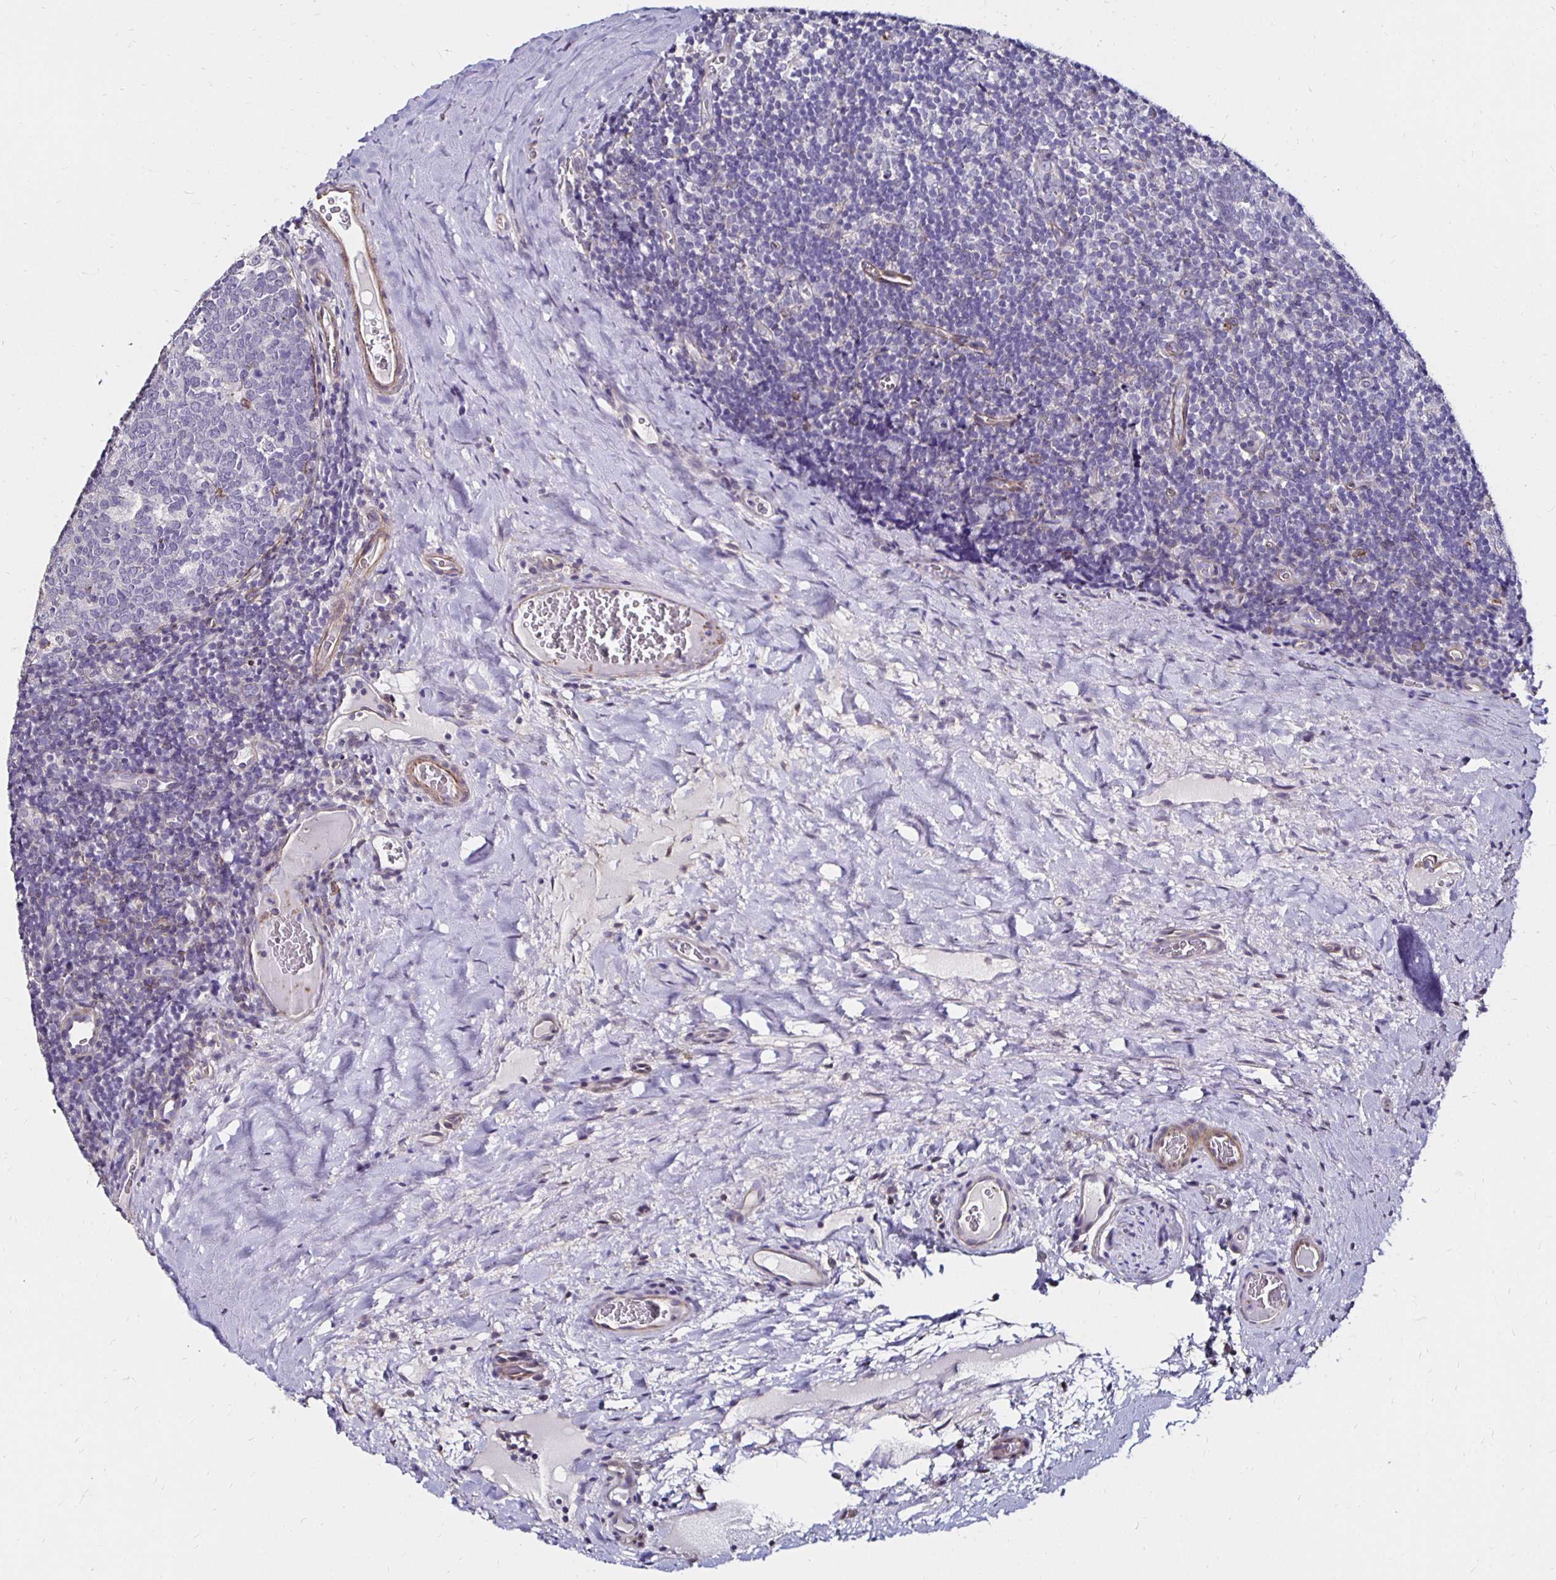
{"staining": {"intensity": "negative", "quantity": "none", "location": "none"}, "tissue": "tonsil", "cell_type": "Germinal center cells", "image_type": "normal", "snomed": [{"axis": "morphology", "description": "Normal tissue, NOS"}, {"axis": "morphology", "description": "Inflammation, NOS"}, {"axis": "topography", "description": "Tonsil"}], "caption": "Immunohistochemistry histopathology image of benign tonsil: tonsil stained with DAB (3,3'-diaminobenzidine) displays no significant protein positivity in germinal center cells. (Immunohistochemistry (ihc), brightfield microscopy, high magnification).", "gene": "ITGB1", "patient": {"sex": "female", "age": 31}}